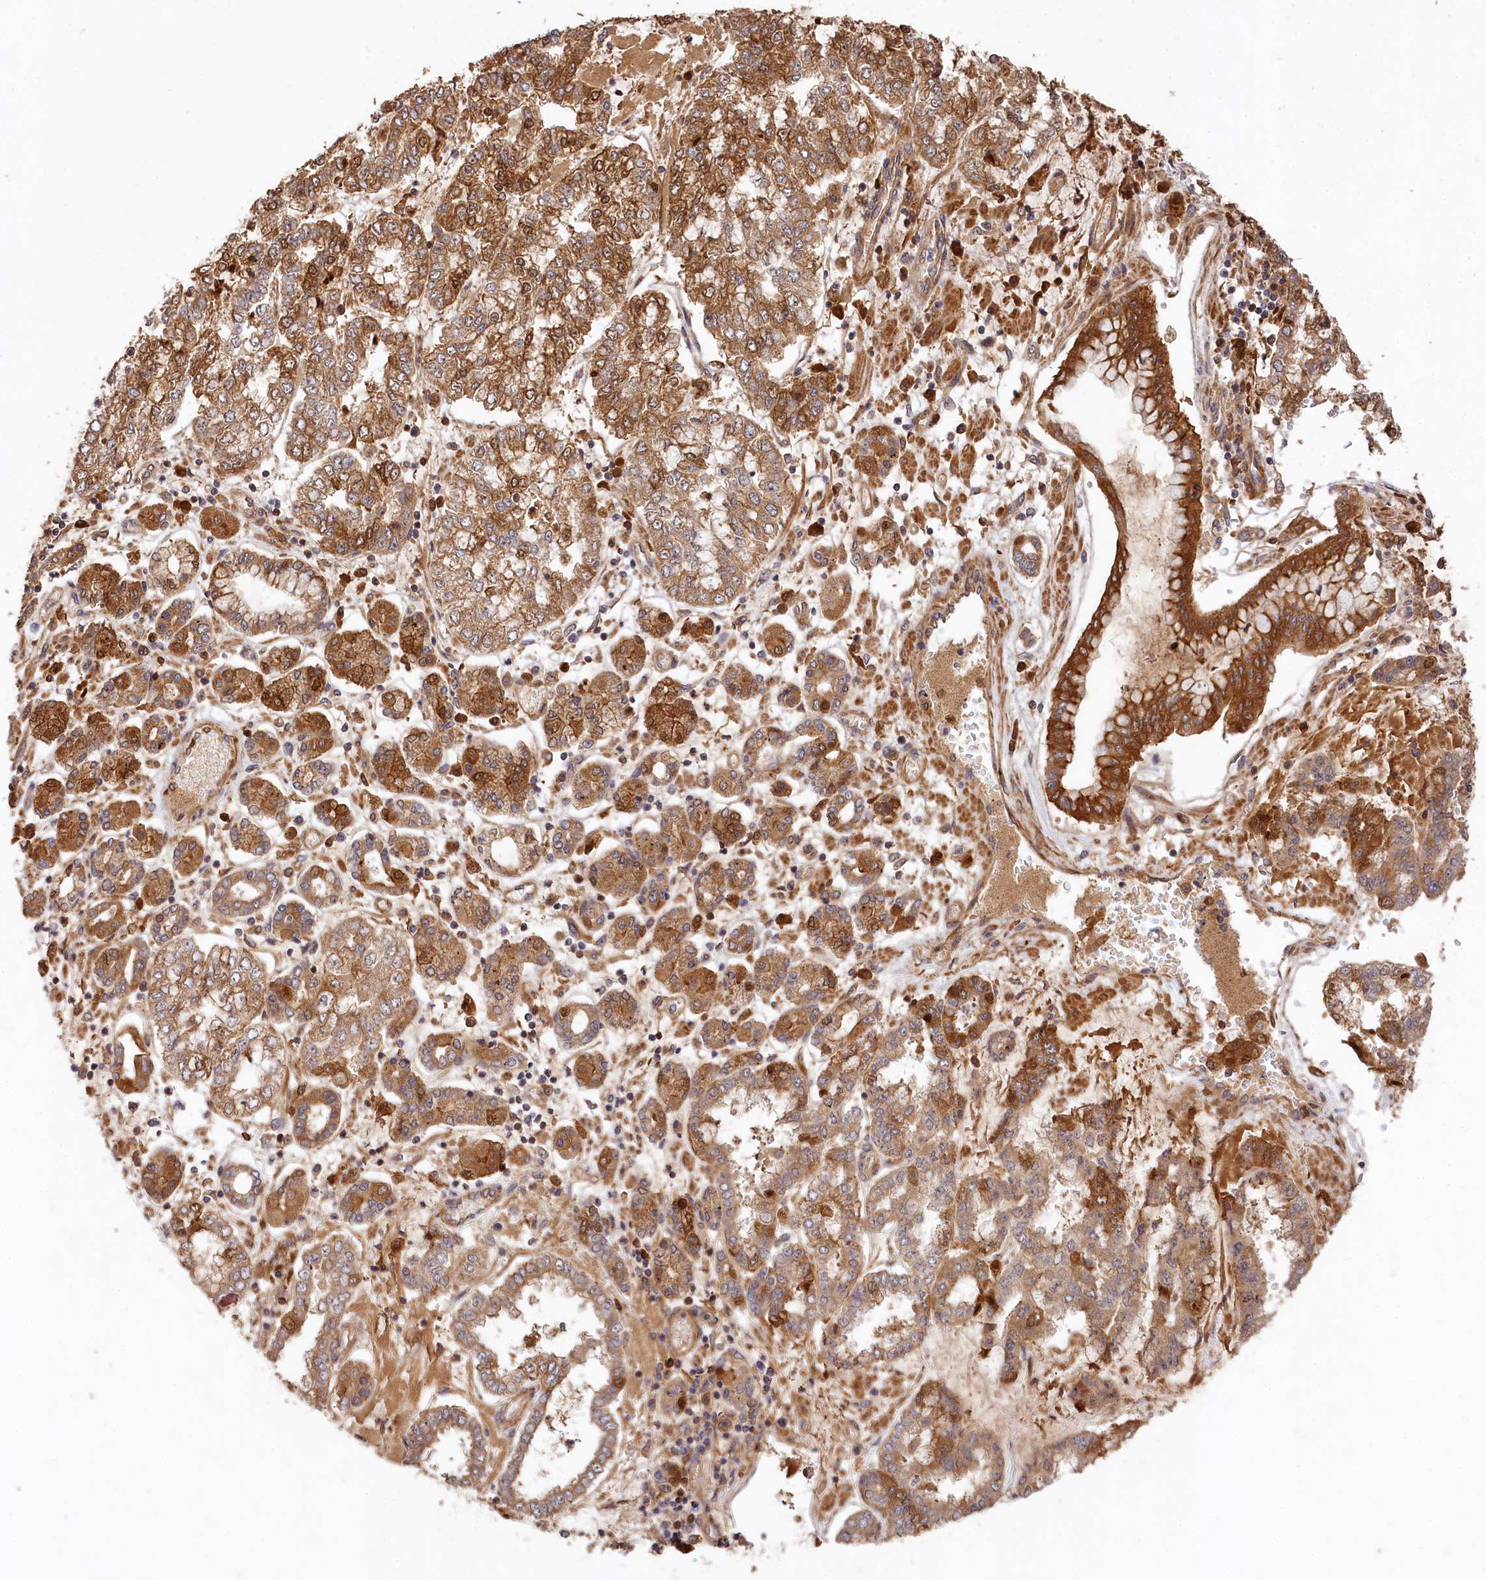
{"staining": {"intensity": "moderate", "quantity": ">75%", "location": "cytoplasmic/membranous"}, "tissue": "stomach cancer", "cell_type": "Tumor cells", "image_type": "cancer", "snomed": [{"axis": "morphology", "description": "Adenocarcinoma, NOS"}, {"axis": "topography", "description": "Stomach"}], "caption": "IHC histopathology image of adenocarcinoma (stomach) stained for a protein (brown), which shows medium levels of moderate cytoplasmic/membranous expression in approximately >75% of tumor cells.", "gene": "MCF2L2", "patient": {"sex": "male", "age": 76}}